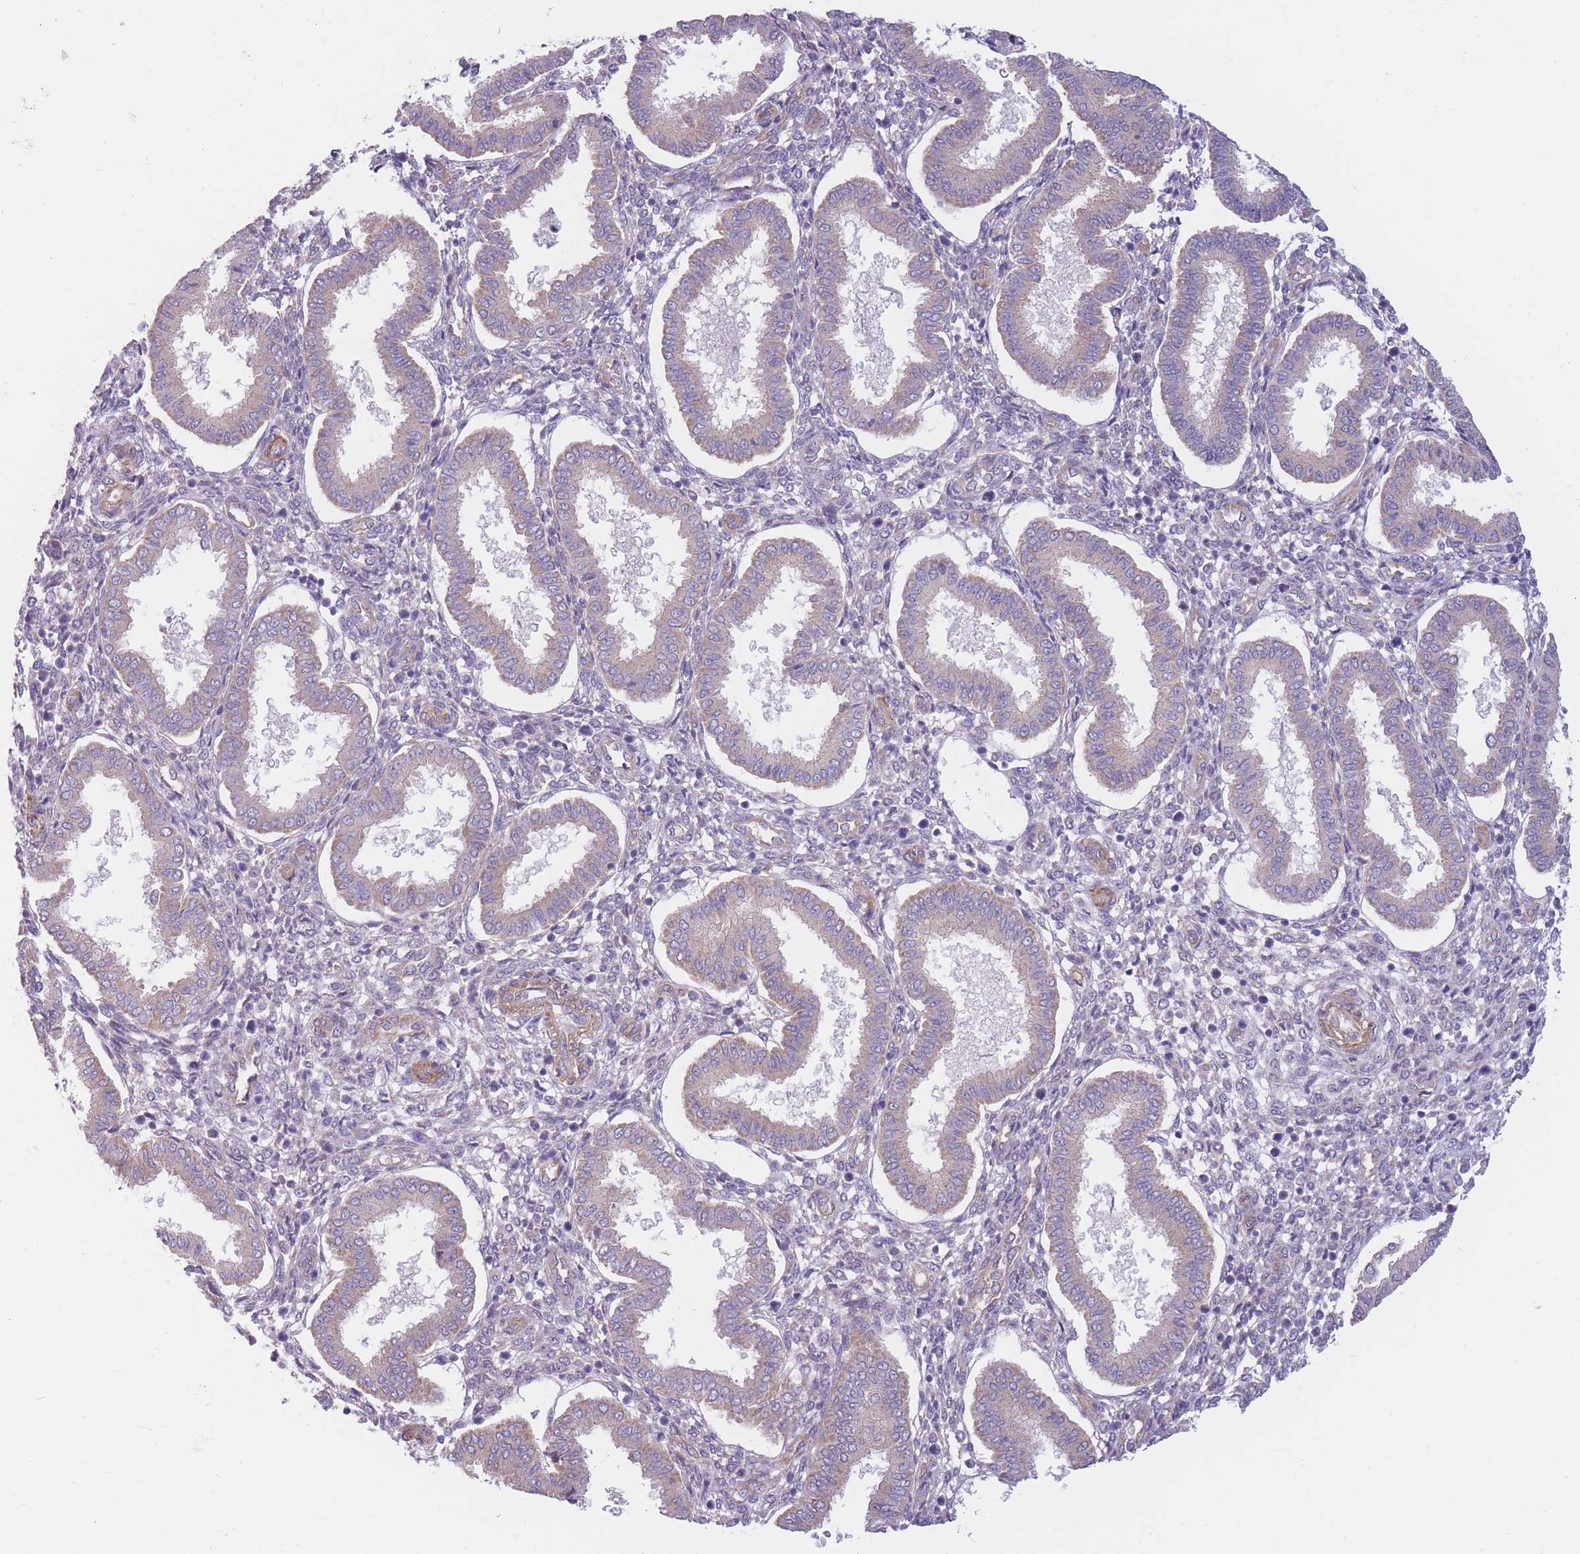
{"staining": {"intensity": "negative", "quantity": "none", "location": "none"}, "tissue": "endometrium", "cell_type": "Cells in endometrial stroma", "image_type": "normal", "snomed": [{"axis": "morphology", "description": "Normal tissue, NOS"}, {"axis": "topography", "description": "Endometrium"}], "caption": "Immunohistochemistry image of benign endometrium: endometrium stained with DAB exhibits no significant protein positivity in cells in endometrial stroma.", "gene": "SERPINB3", "patient": {"sex": "female", "age": 24}}